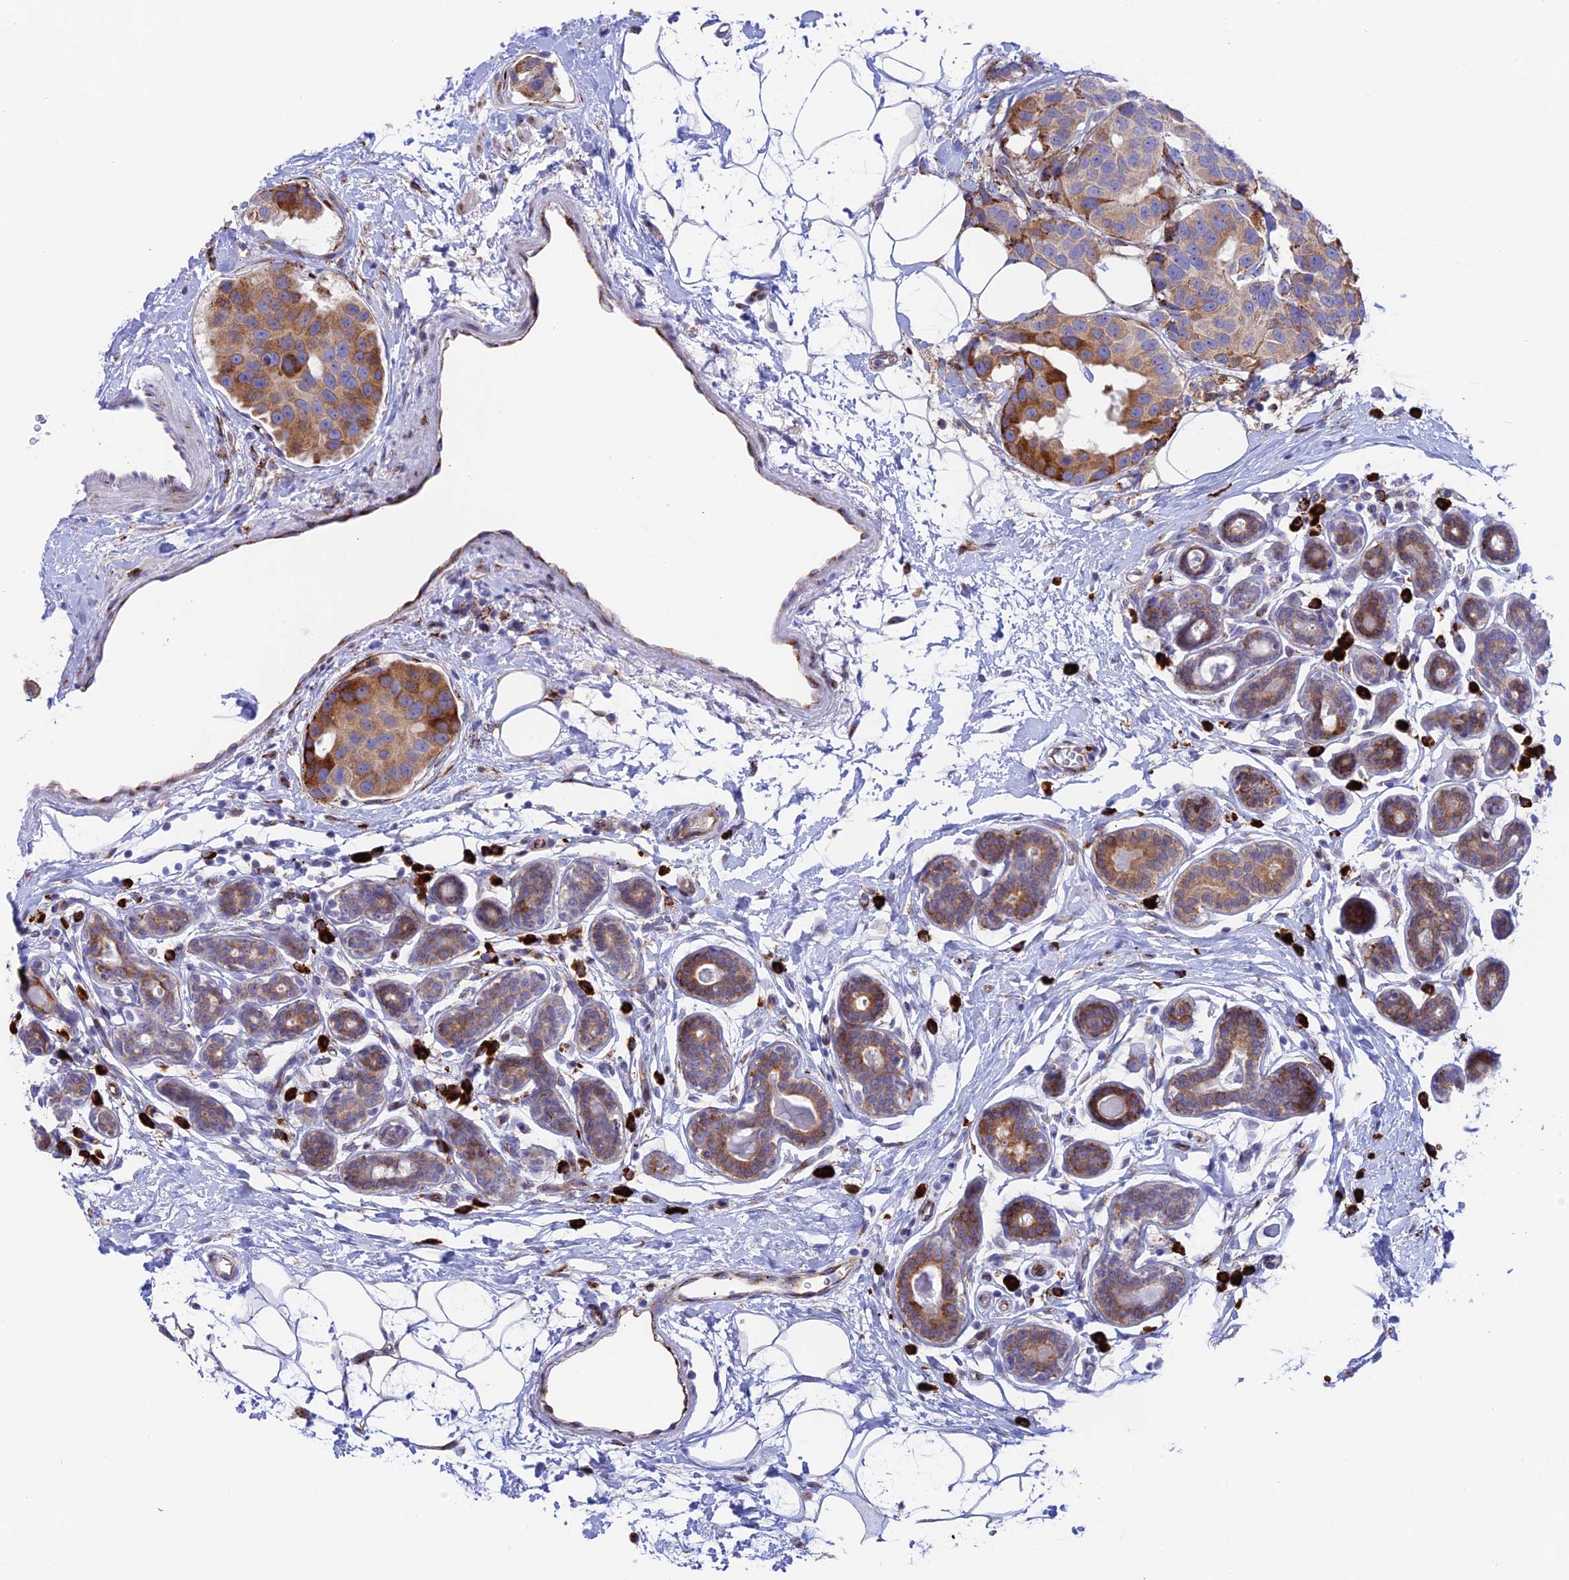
{"staining": {"intensity": "moderate", "quantity": "25%-75%", "location": "cytoplasmic/membranous"}, "tissue": "breast cancer", "cell_type": "Tumor cells", "image_type": "cancer", "snomed": [{"axis": "morphology", "description": "Normal tissue, NOS"}, {"axis": "morphology", "description": "Duct carcinoma"}, {"axis": "topography", "description": "Breast"}], "caption": "Immunohistochemistry photomicrograph of breast cancer (invasive ductal carcinoma) stained for a protein (brown), which demonstrates medium levels of moderate cytoplasmic/membranous positivity in approximately 25%-75% of tumor cells.", "gene": "TUBGCP6", "patient": {"sex": "female", "age": 39}}